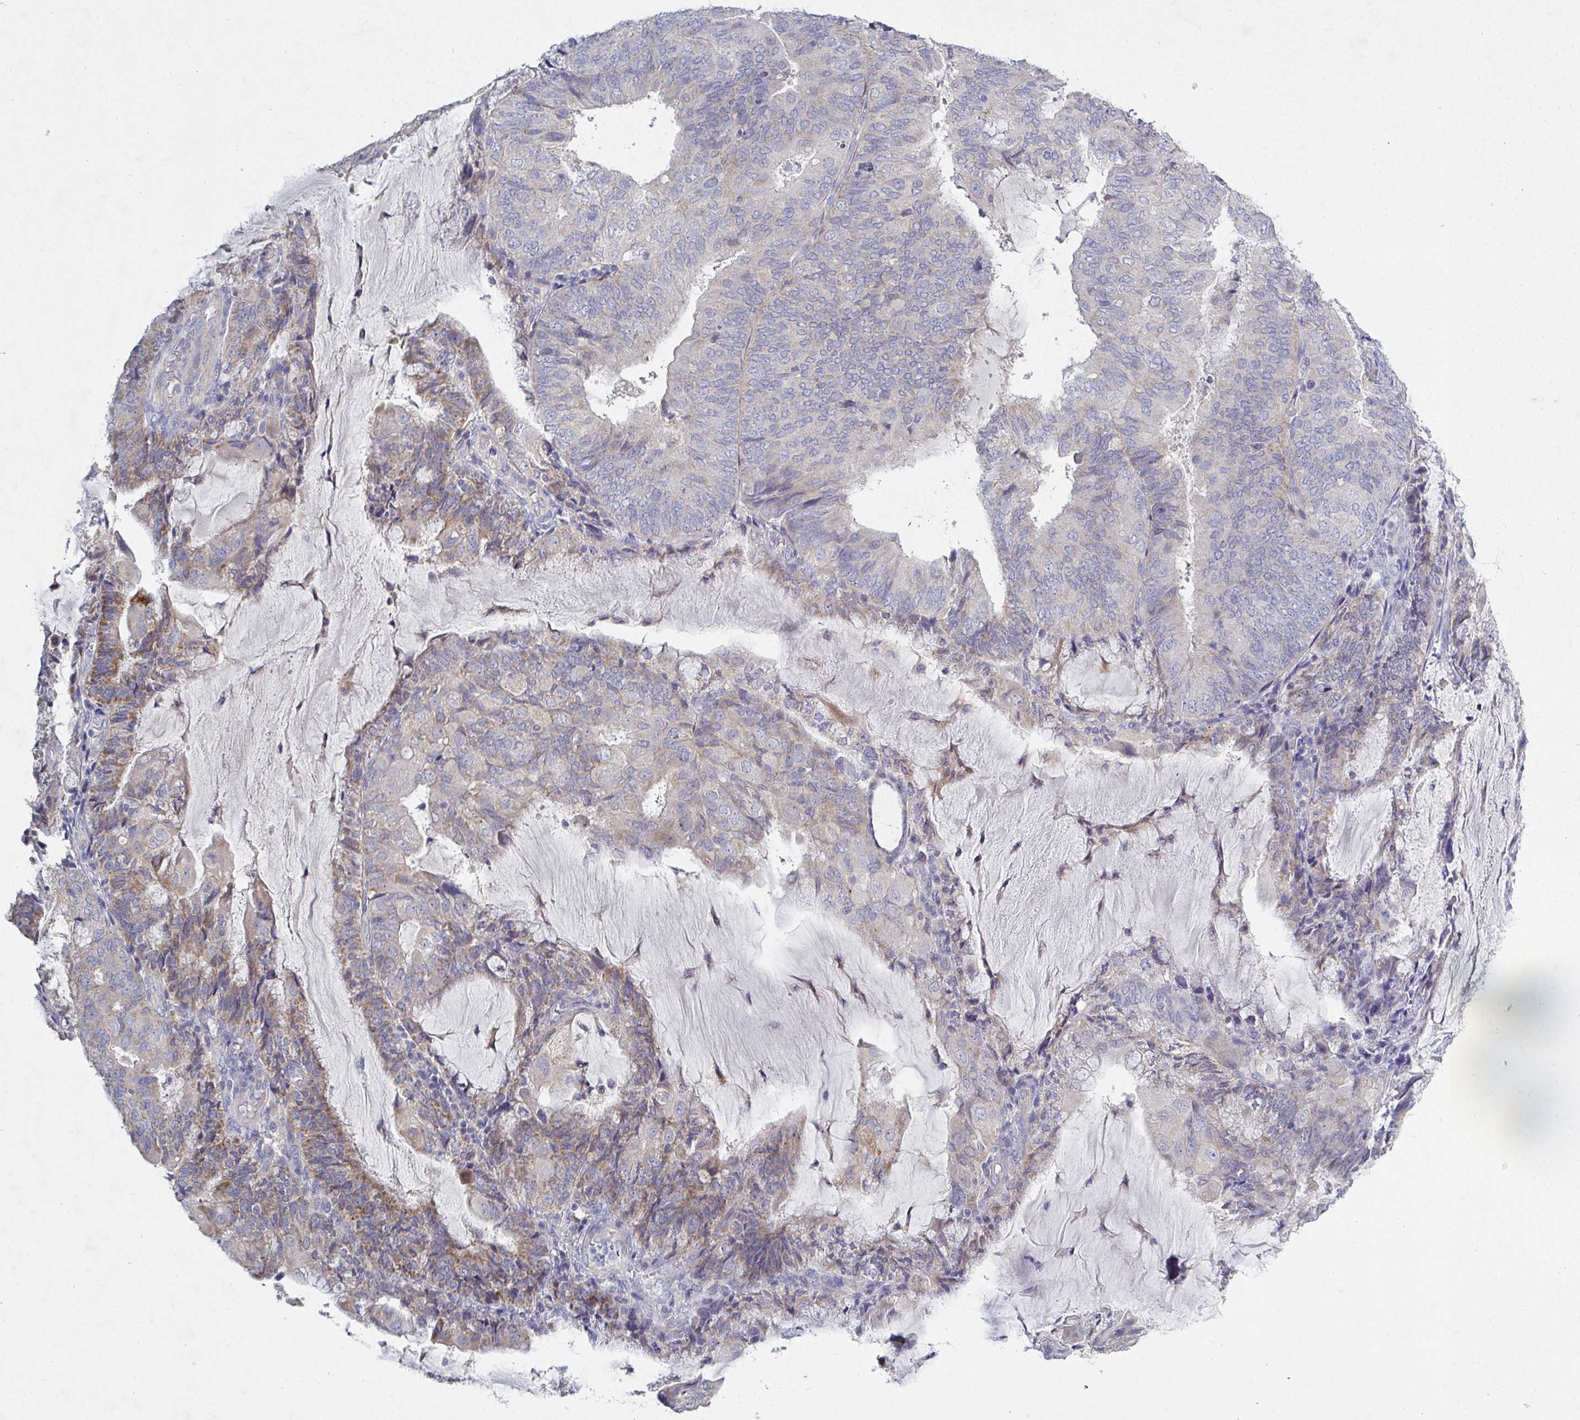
{"staining": {"intensity": "weak", "quantity": "25%-75%", "location": "cytoplasmic/membranous"}, "tissue": "endometrial cancer", "cell_type": "Tumor cells", "image_type": "cancer", "snomed": [{"axis": "morphology", "description": "Adenocarcinoma, NOS"}, {"axis": "topography", "description": "Endometrium"}], "caption": "Brown immunohistochemical staining in endometrial cancer reveals weak cytoplasmic/membranous expression in approximately 25%-75% of tumor cells.", "gene": "GALNT13", "patient": {"sex": "female", "age": 81}}